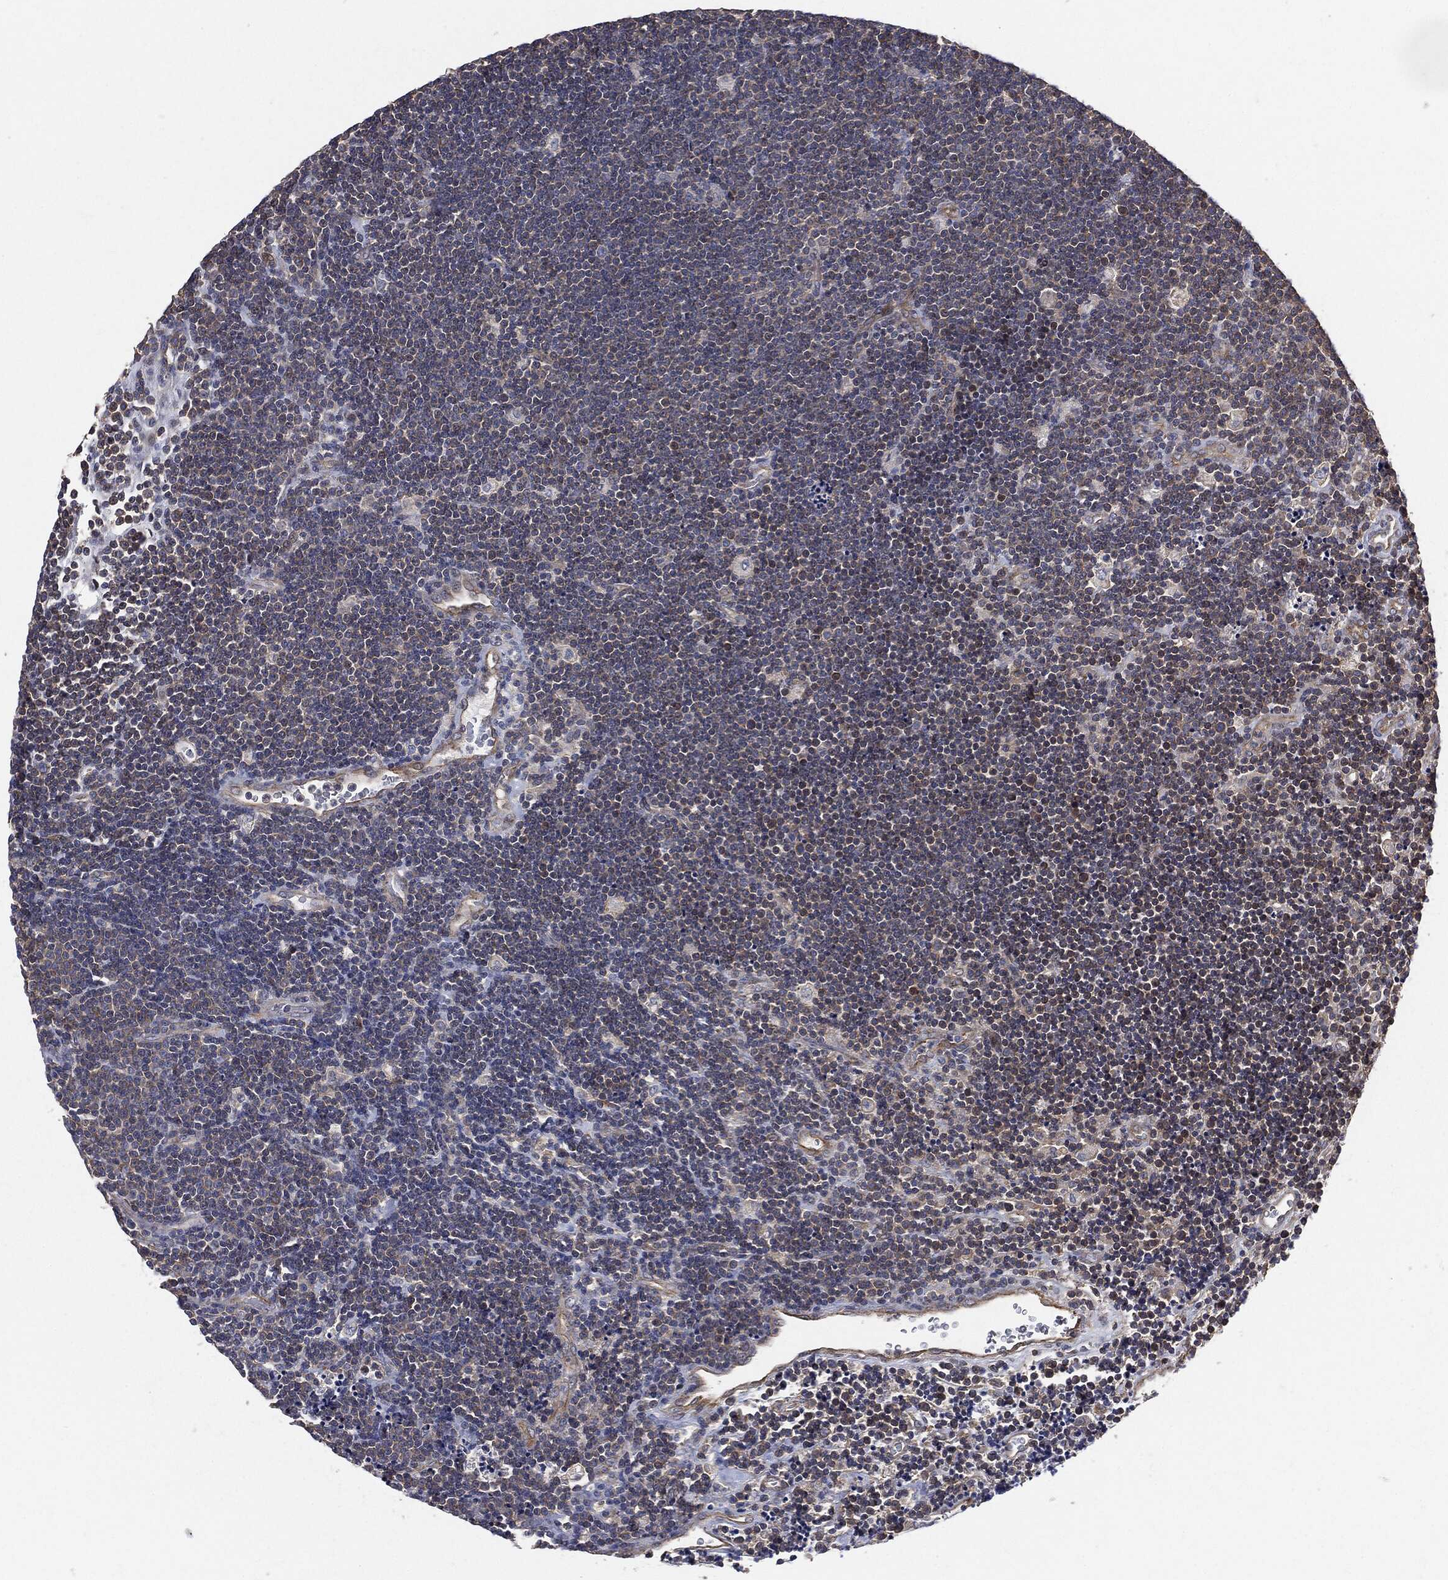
{"staining": {"intensity": "negative", "quantity": "none", "location": "none"}, "tissue": "lymphoma", "cell_type": "Tumor cells", "image_type": "cancer", "snomed": [{"axis": "morphology", "description": "Malignant lymphoma, non-Hodgkin's type, Low grade"}, {"axis": "topography", "description": "Brain"}], "caption": "Tumor cells show no significant protein positivity in low-grade malignant lymphoma, non-Hodgkin's type. The staining was performed using DAB (3,3'-diaminobenzidine) to visualize the protein expression in brown, while the nuclei were stained in blue with hematoxylin (Magnification: 20x).", "gene": "EPS15L1", "patient": {"sex": "female", "age": 66}}